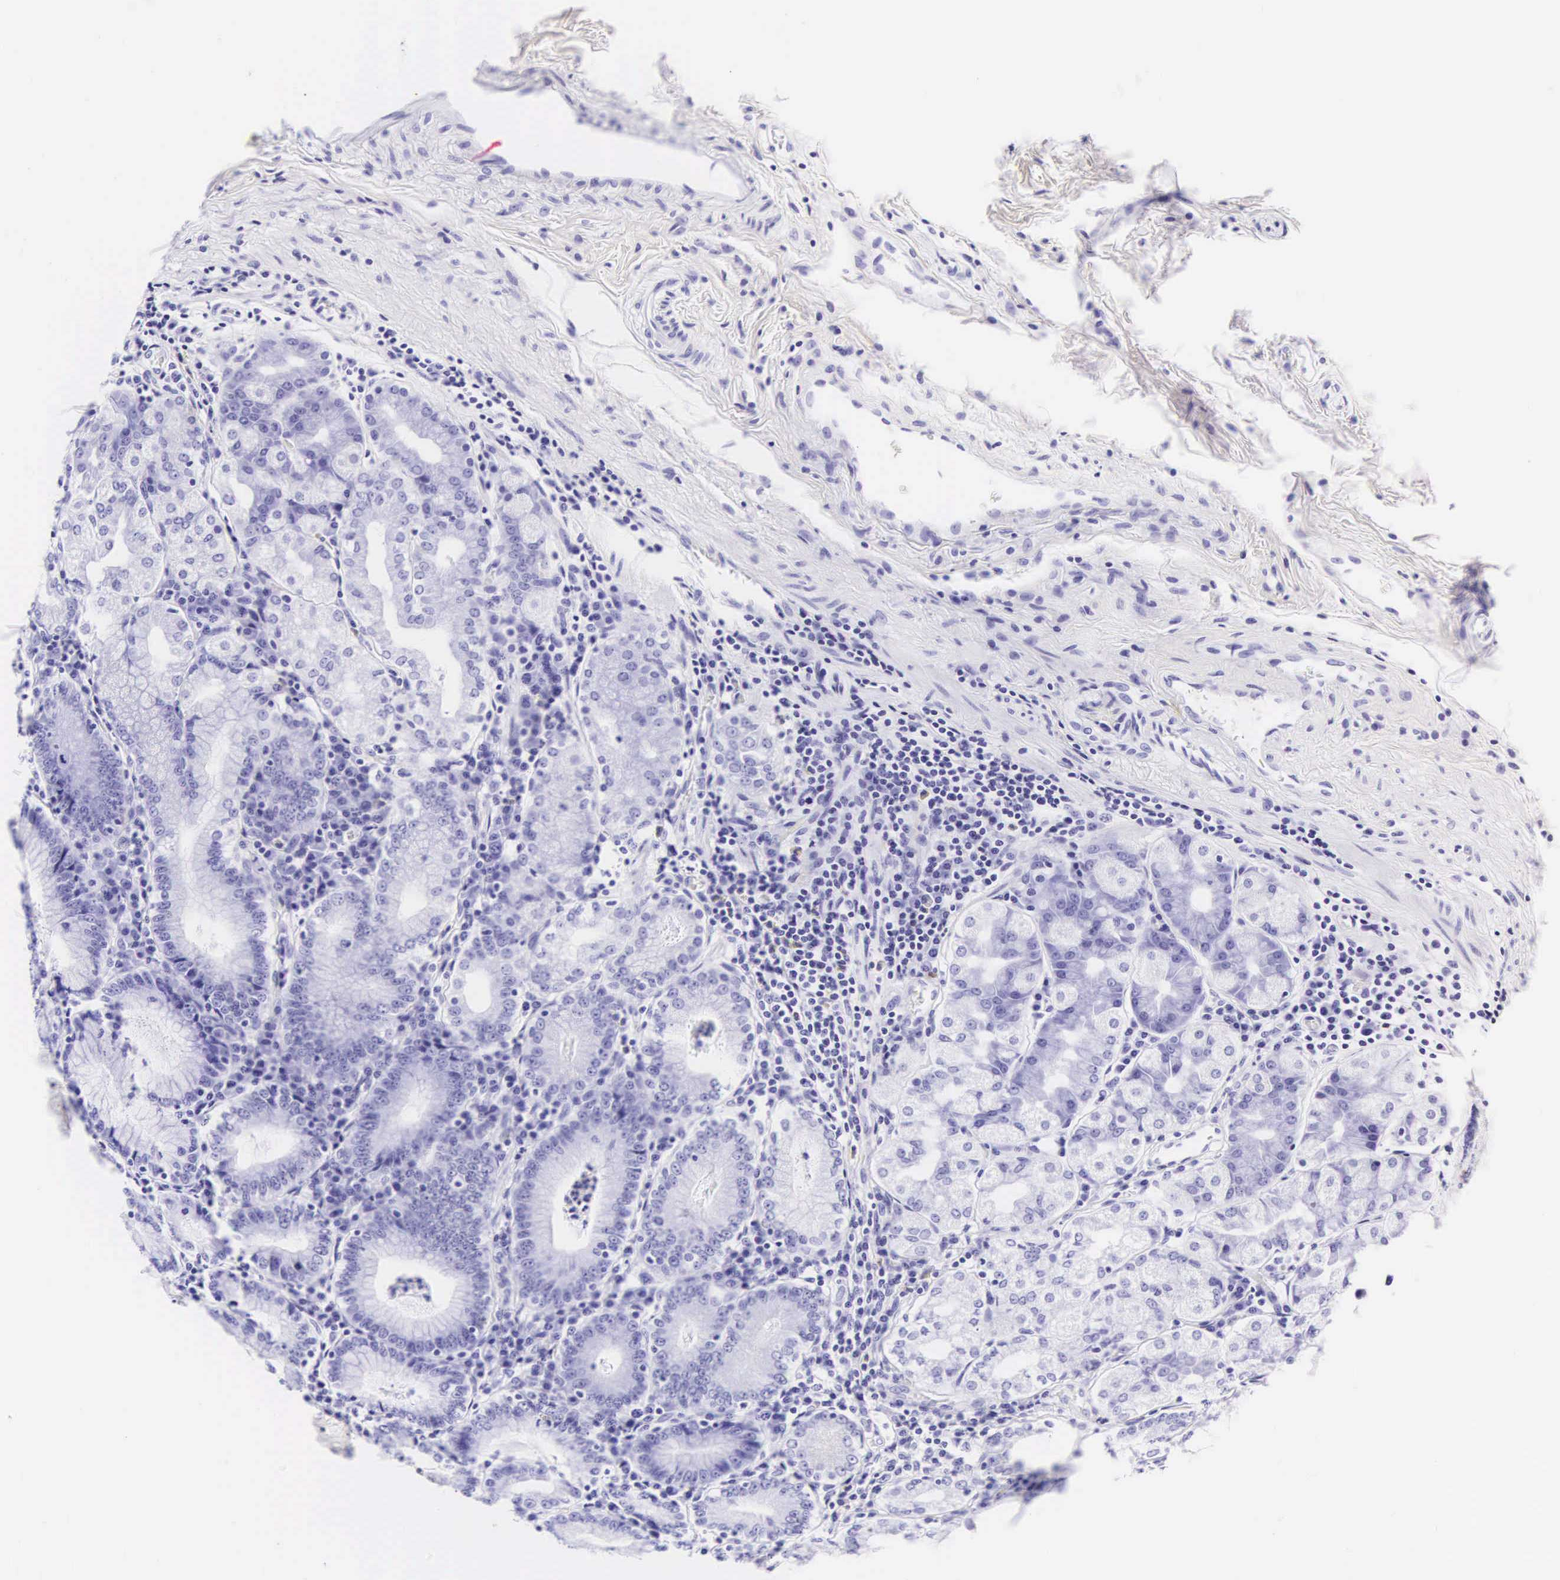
{"staining": {"intensity": "negative", "quantity": "none", "location": "none"}, "tissue": "stomach", "cell_type": "Glandular cells", "image_type": "normal", "snomed": [{"axis": "morphology", "description": "Normal tissue, NOS"}, {"axis": "topography", "description": "Stomach, lower"}], "caption": "Glandular cells show no significant positivity in normal stomach. The staining was performed using DAB (3,3'-diaminobenzidine) to visualize the protein expression in brown, while the nuclei were stained in blue with hematoxylin (Magnification: 20x).", "gene": "CD1A", "patient": {"sex": "female", "age": 43}}